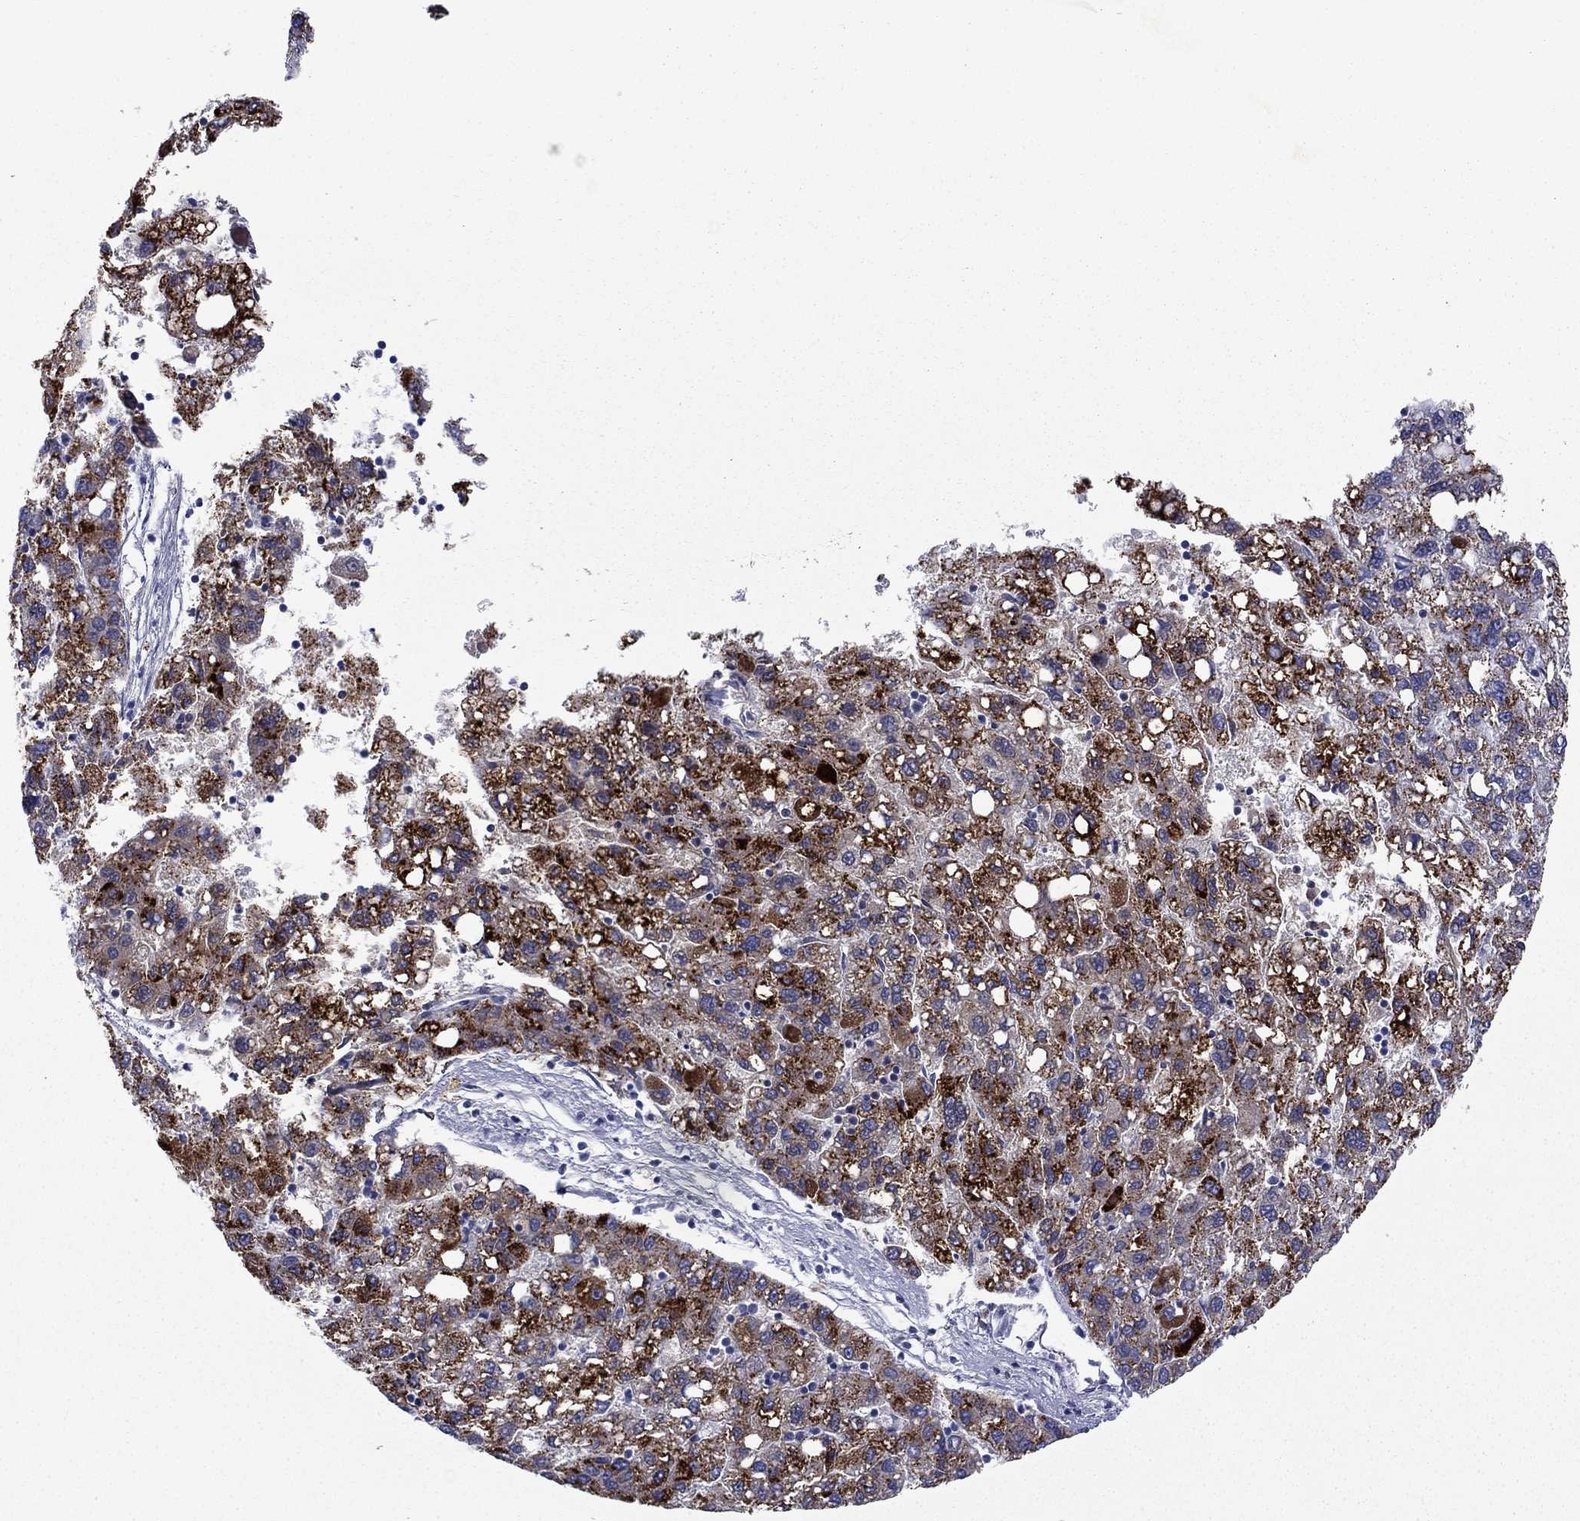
{"staining": {"intensity": "strong", "quantity": ">75%", "location": "cytoplasmic/membranous"}, "tissue": "liver cancer", "cell_type": "Tumor cells", "image_type": "cancer", "snomed": [{"axis": "morphology", "description": "Carcinoma, Hepatocellular, NOS"}, {"axis": "topography", "description": "Liver"}], "caption": "Liver hepatocellular carcinoma tissue exhibits strong cytoplasmic/membranous expression in approximately >75% of tumor cells", "gene": "HAO1", "patient": {"sex": "female", "age": 82}}